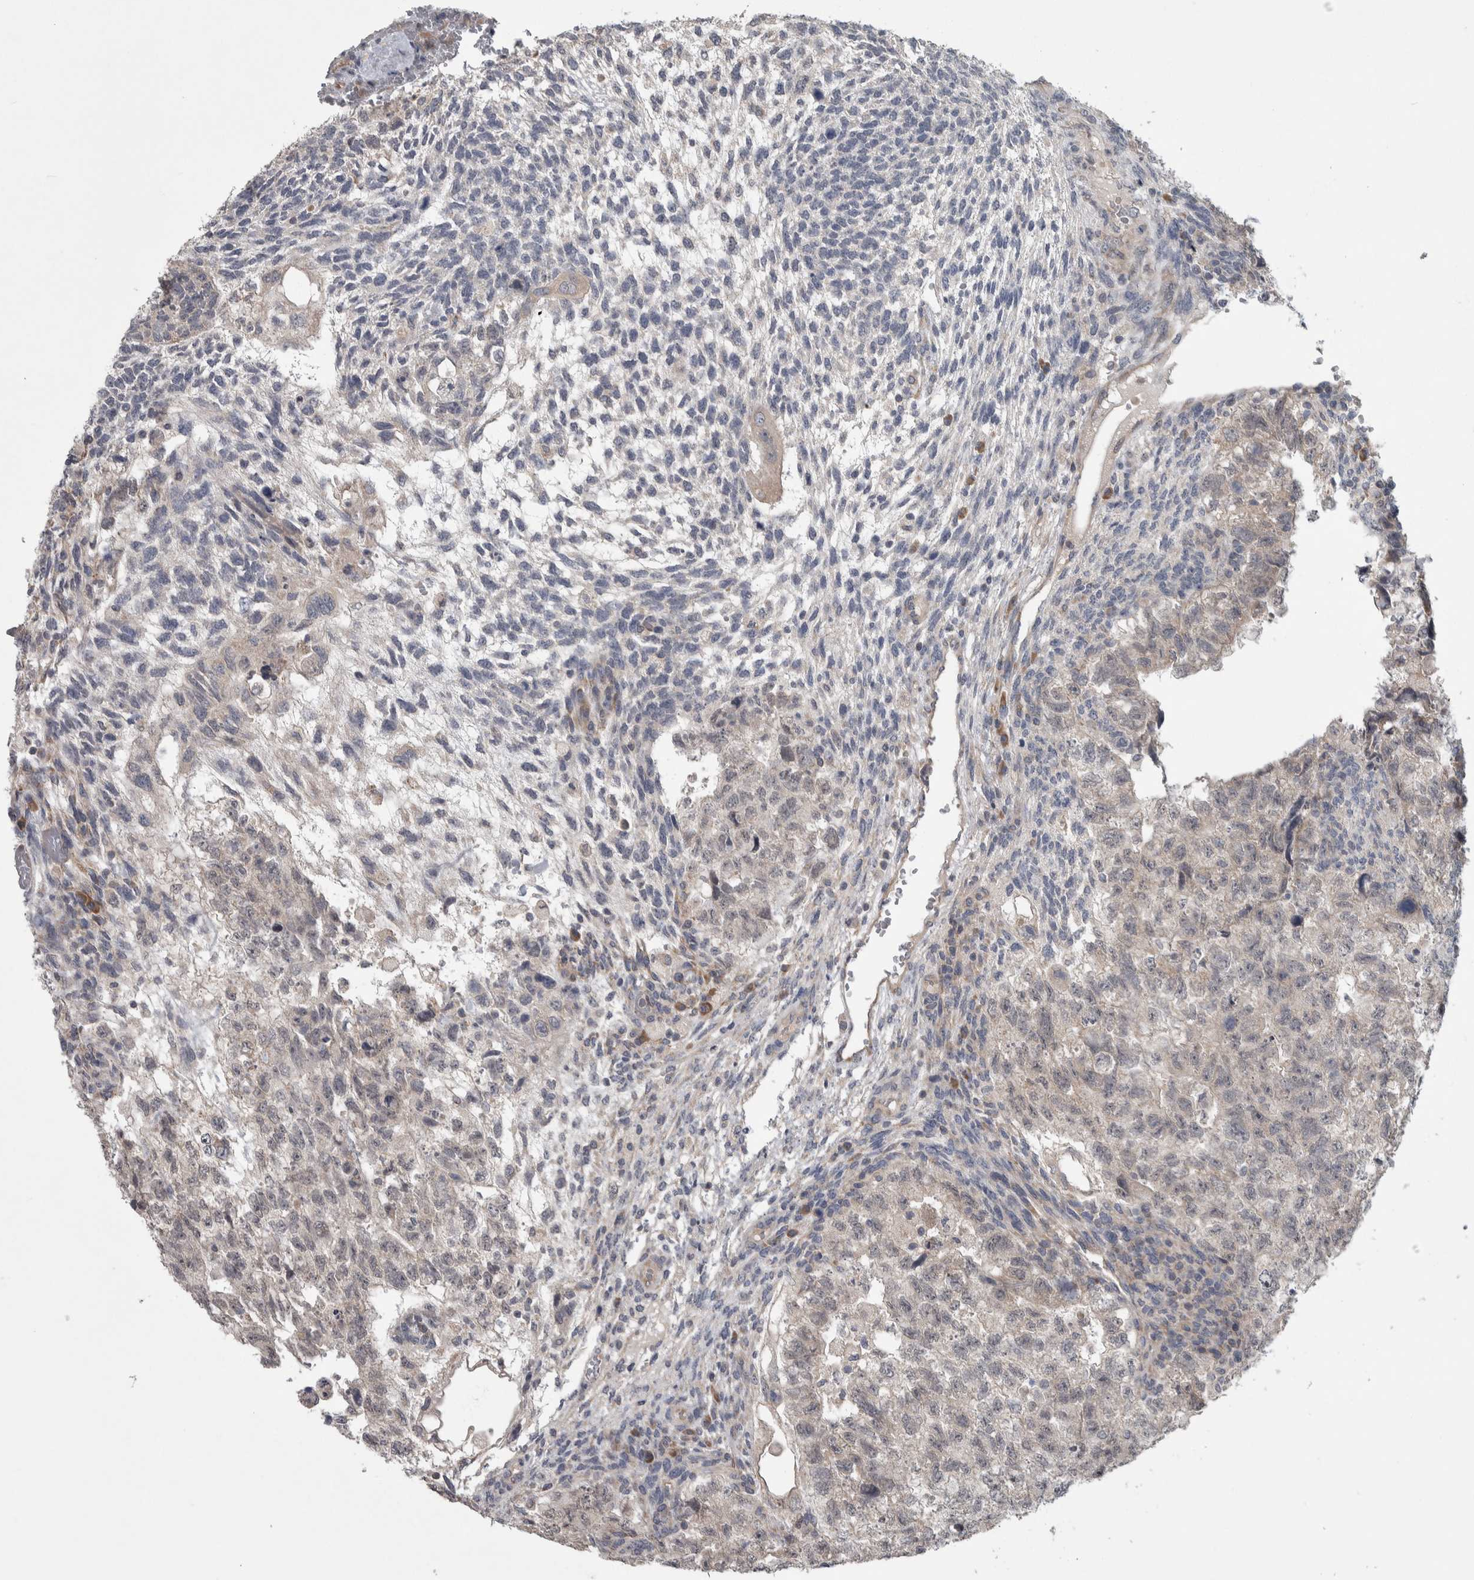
{"staining": {"intensity": "weak", "quantity": "<25%", "location": "cytoplasmic/membranous"}, "tissue": "testis cancer", "cell_type": "Tumor cells", "image_type": "cancer", "snomed": [{"axis": "morphology", "description": "Carcinoma, Embryonal, NOS"}, {"axis": "topography", "description": "Testis"}], "caption": "The immunohistochemistry (IHC) photomicrograph has no significant positivity in tumor cells of testis cancer (embryonal carcinoma) tissue. Brightfield microscopy of IHC stained with DAB (brown) and hematoxylin (blue), captured at high magnification.", "gene": "SRP68", "patient": {"sex": "male", "age": 36}}